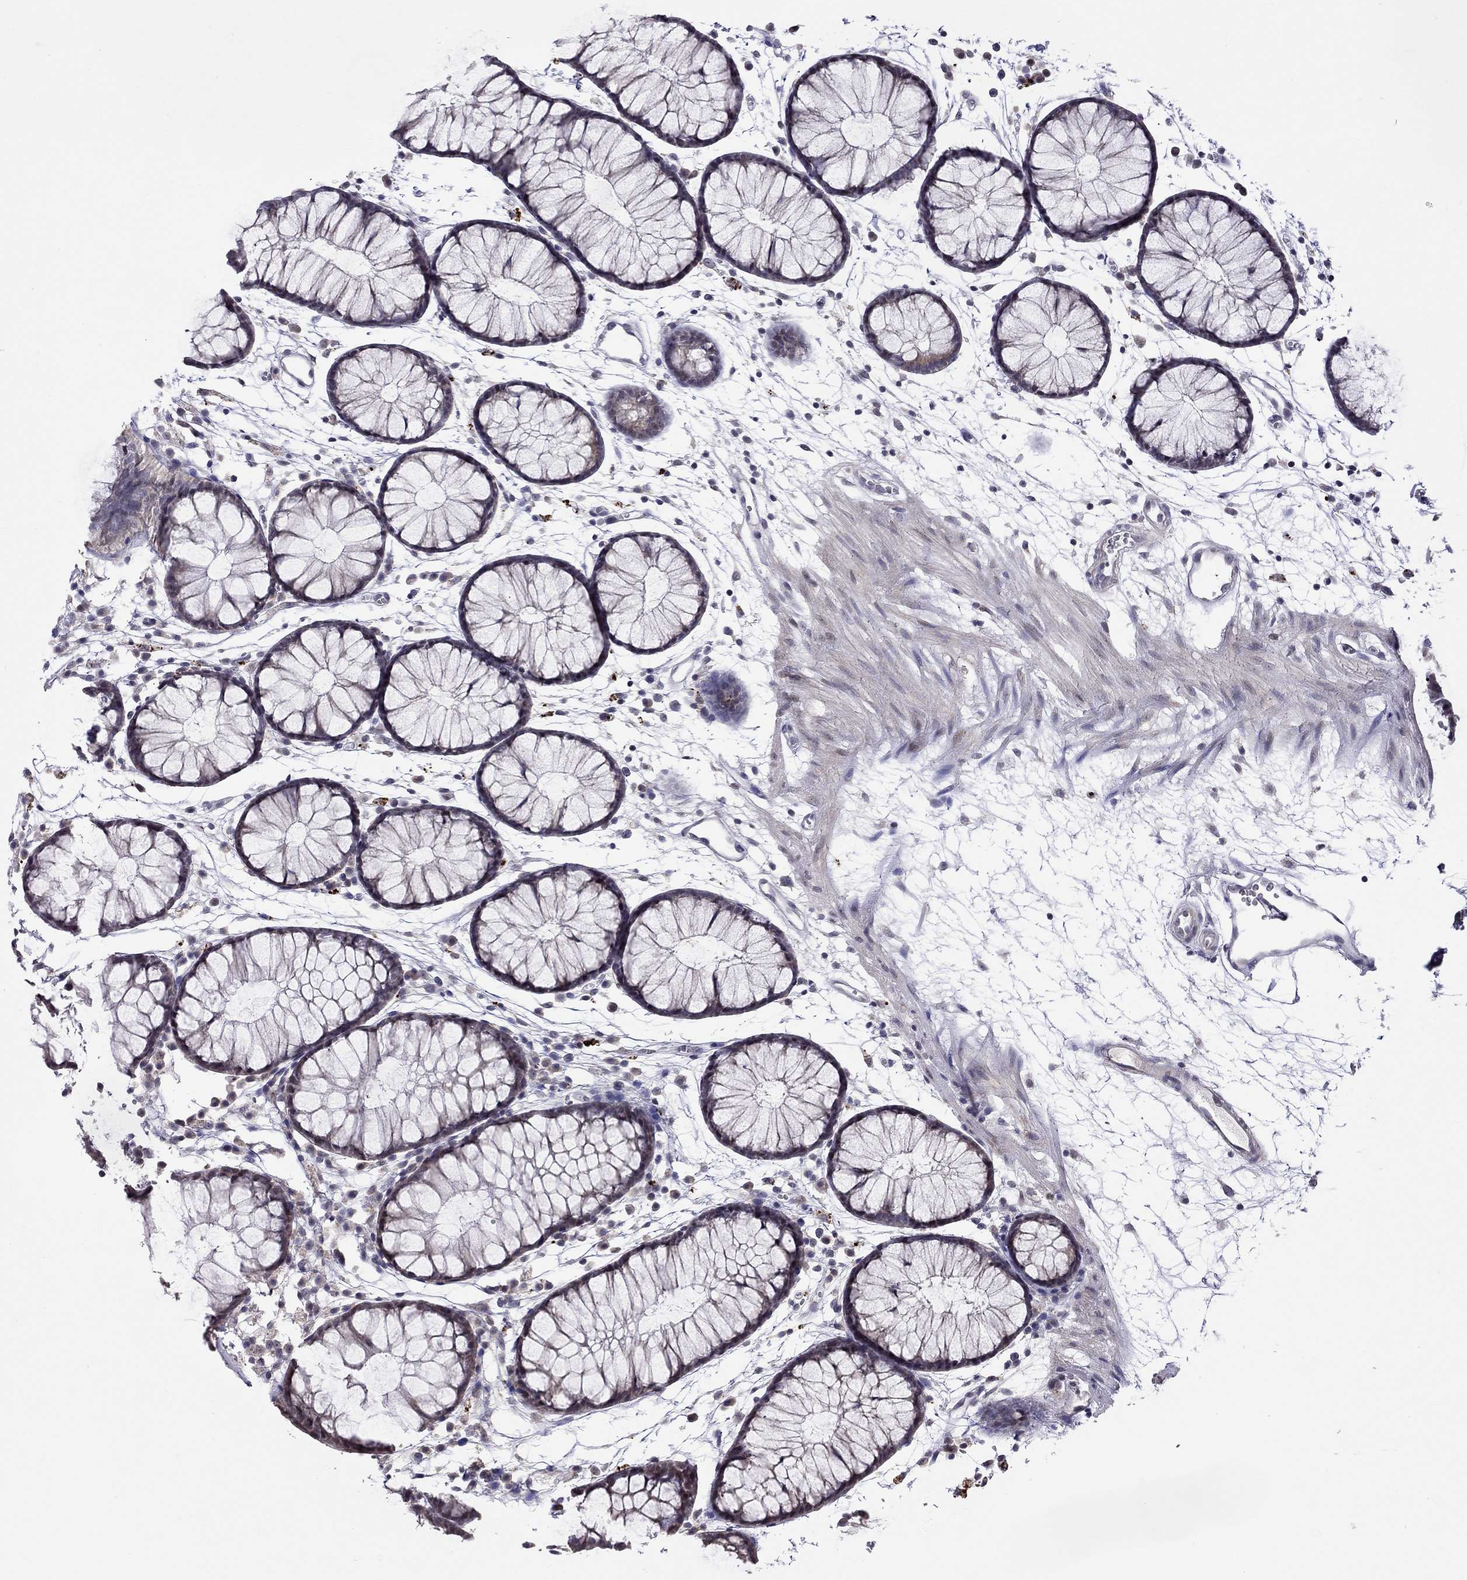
{"staining": {"intensity": "negative", "quantity": "none", "location": "none"}, "tissue": "colon", "cell_type": "Endothelial cells", "image_type": "normal", "snomed": [{"axis": "morphology", "description": "Normal tissue, NOS"}, {"axis": "morphology", "description": "Adenocarcinoma, NOS"}, {"axis": "topography", "description": "Colon"}], "caption": "A micrograph of human colon is negative for staining in endothelial cells.", "gene": "HES5", "patient": {"sex": "male", "age": 65}}